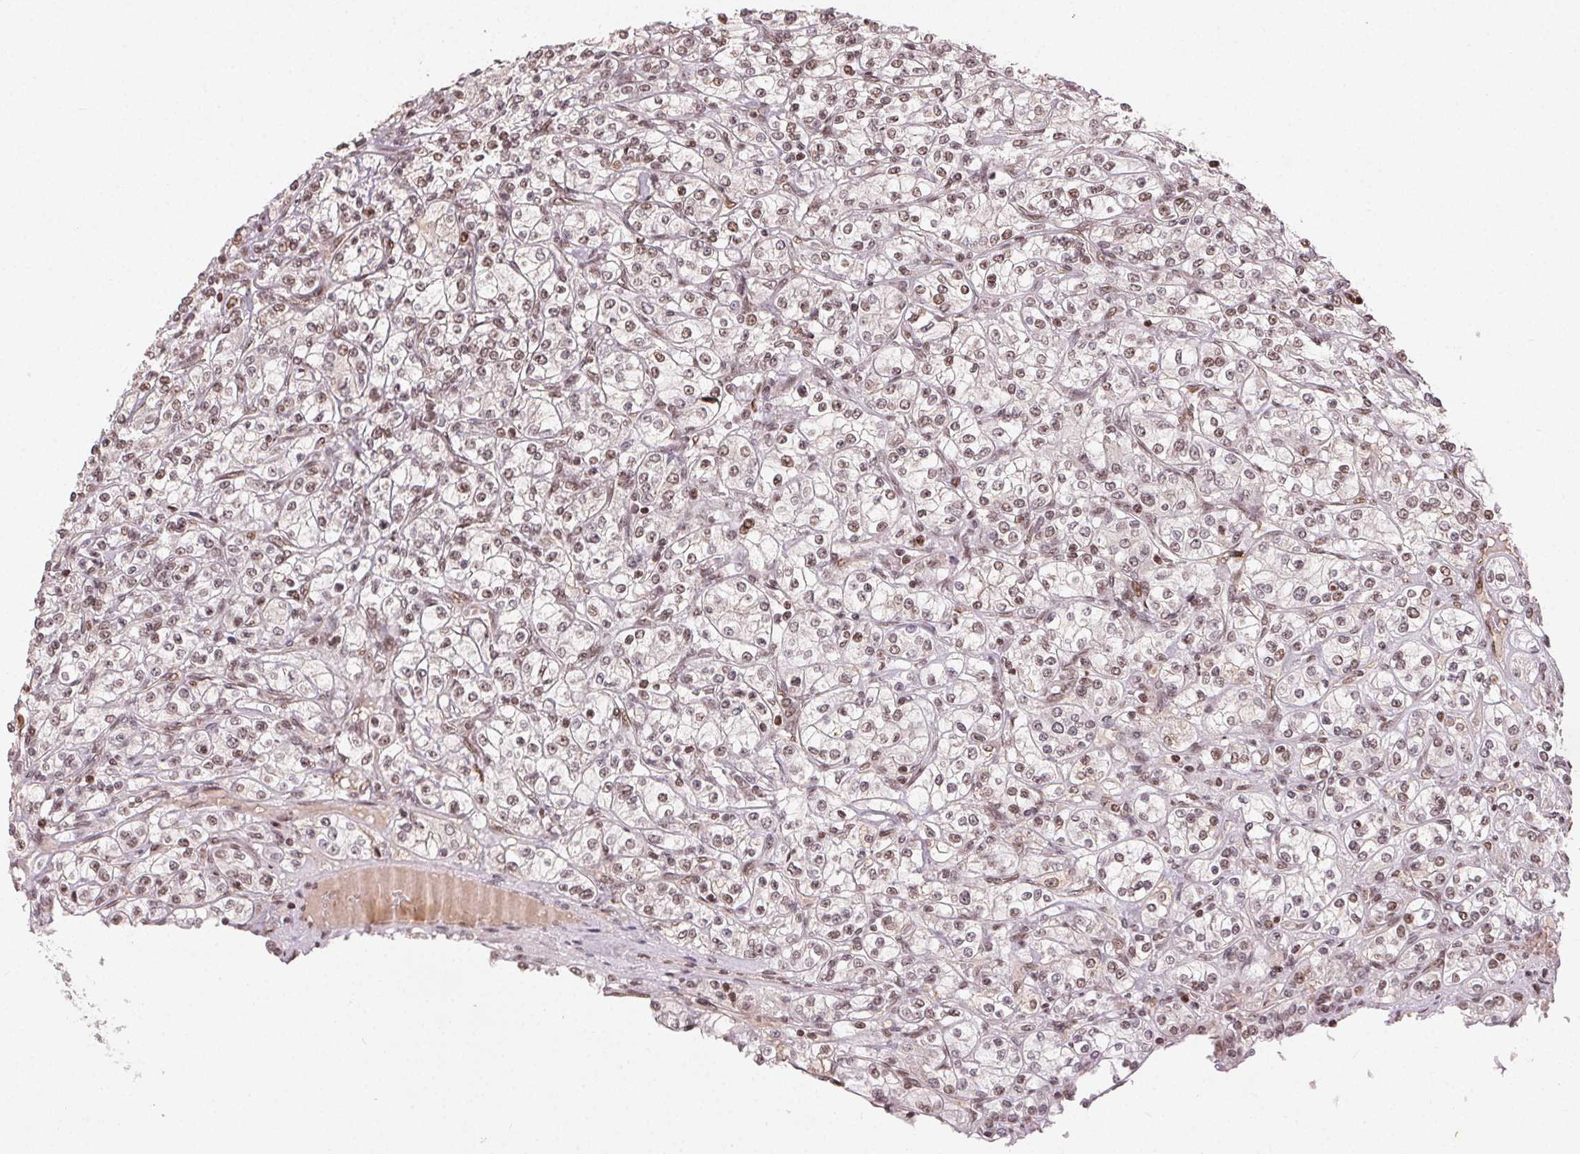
{"staining": {"intensity": "weak", "quantity": ">75%", "location": "nuclear"}, "tissue": "renal cancer", "cell_type": "Tumor cells", "image_type": "cancer", "snomed": [{"axis": "morphology", "description": "Adenocarcinoma, NOS"}, {"axis": "topography", "description": "Kidney"}], "caption": "Human renal cancer (adenocarcinoma) stained with a brown dye reveals weak nuclear positive staining in approximately >75% of tumor cells.", "gene": "MAPKAPK2", "patient": {"sex": "male", "age": 77}}